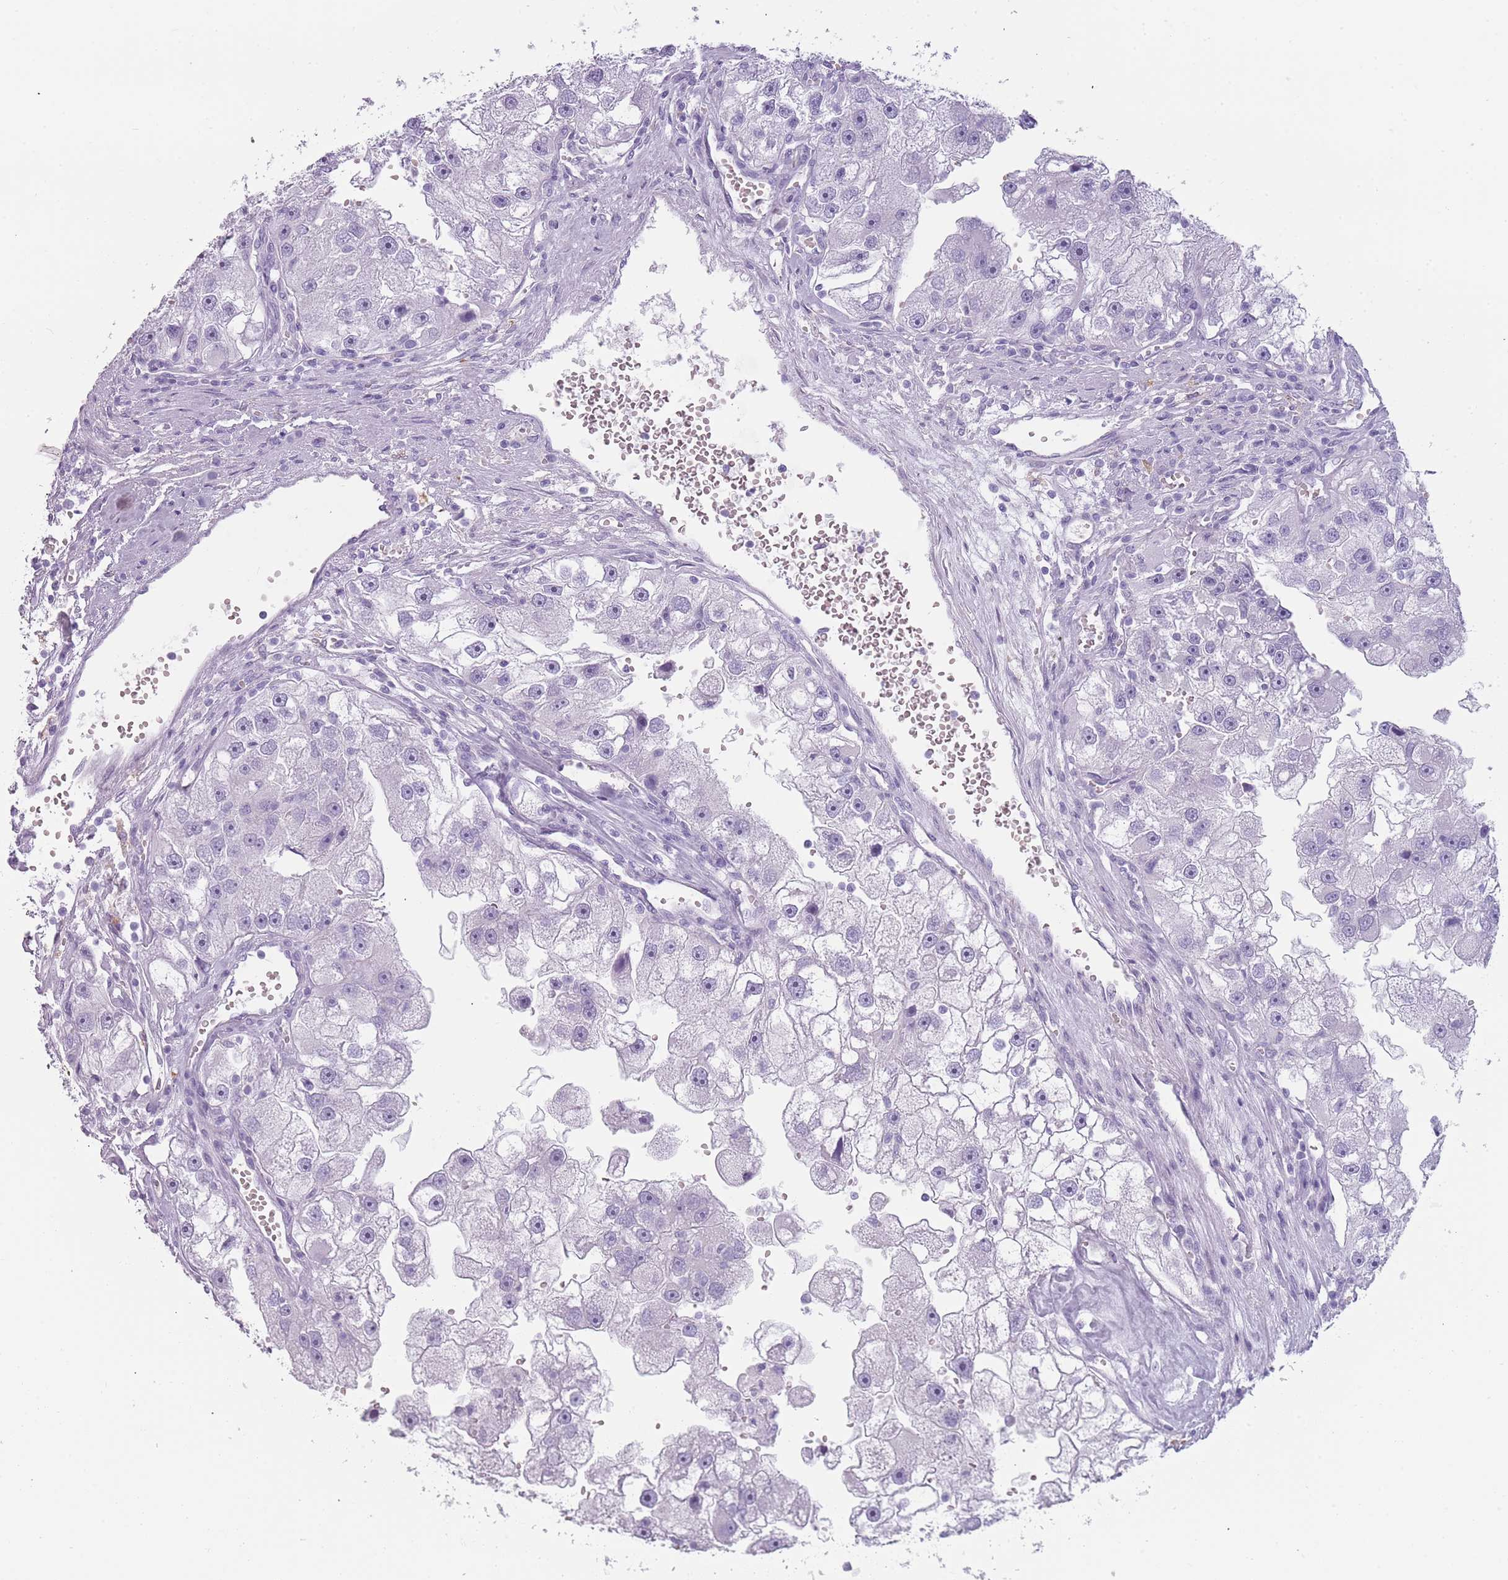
{"staining": {"intensity": "negative", "quantity": "none", "location": "none"}, "tissue": "renal cancer", "cell_type": "Tumor cells", "image_type": "cancer", "snomed": [{"axis": "morphology", "description": "Adenocarcinoma, NOS"}, {"axis": "topography", "description": "Kidney"}], "caption": "High magnification brightfield microscopy of renal adenocarcinoma stained with DAB (3,3'-diaminobenzidine) (brown) and counterstained with hematoxylin (blue): tumor cells show no significant positivity. Nuclei are stained in blue.", "gene": "COLEC12", "patient": {"sex": "male", "age": 63}}